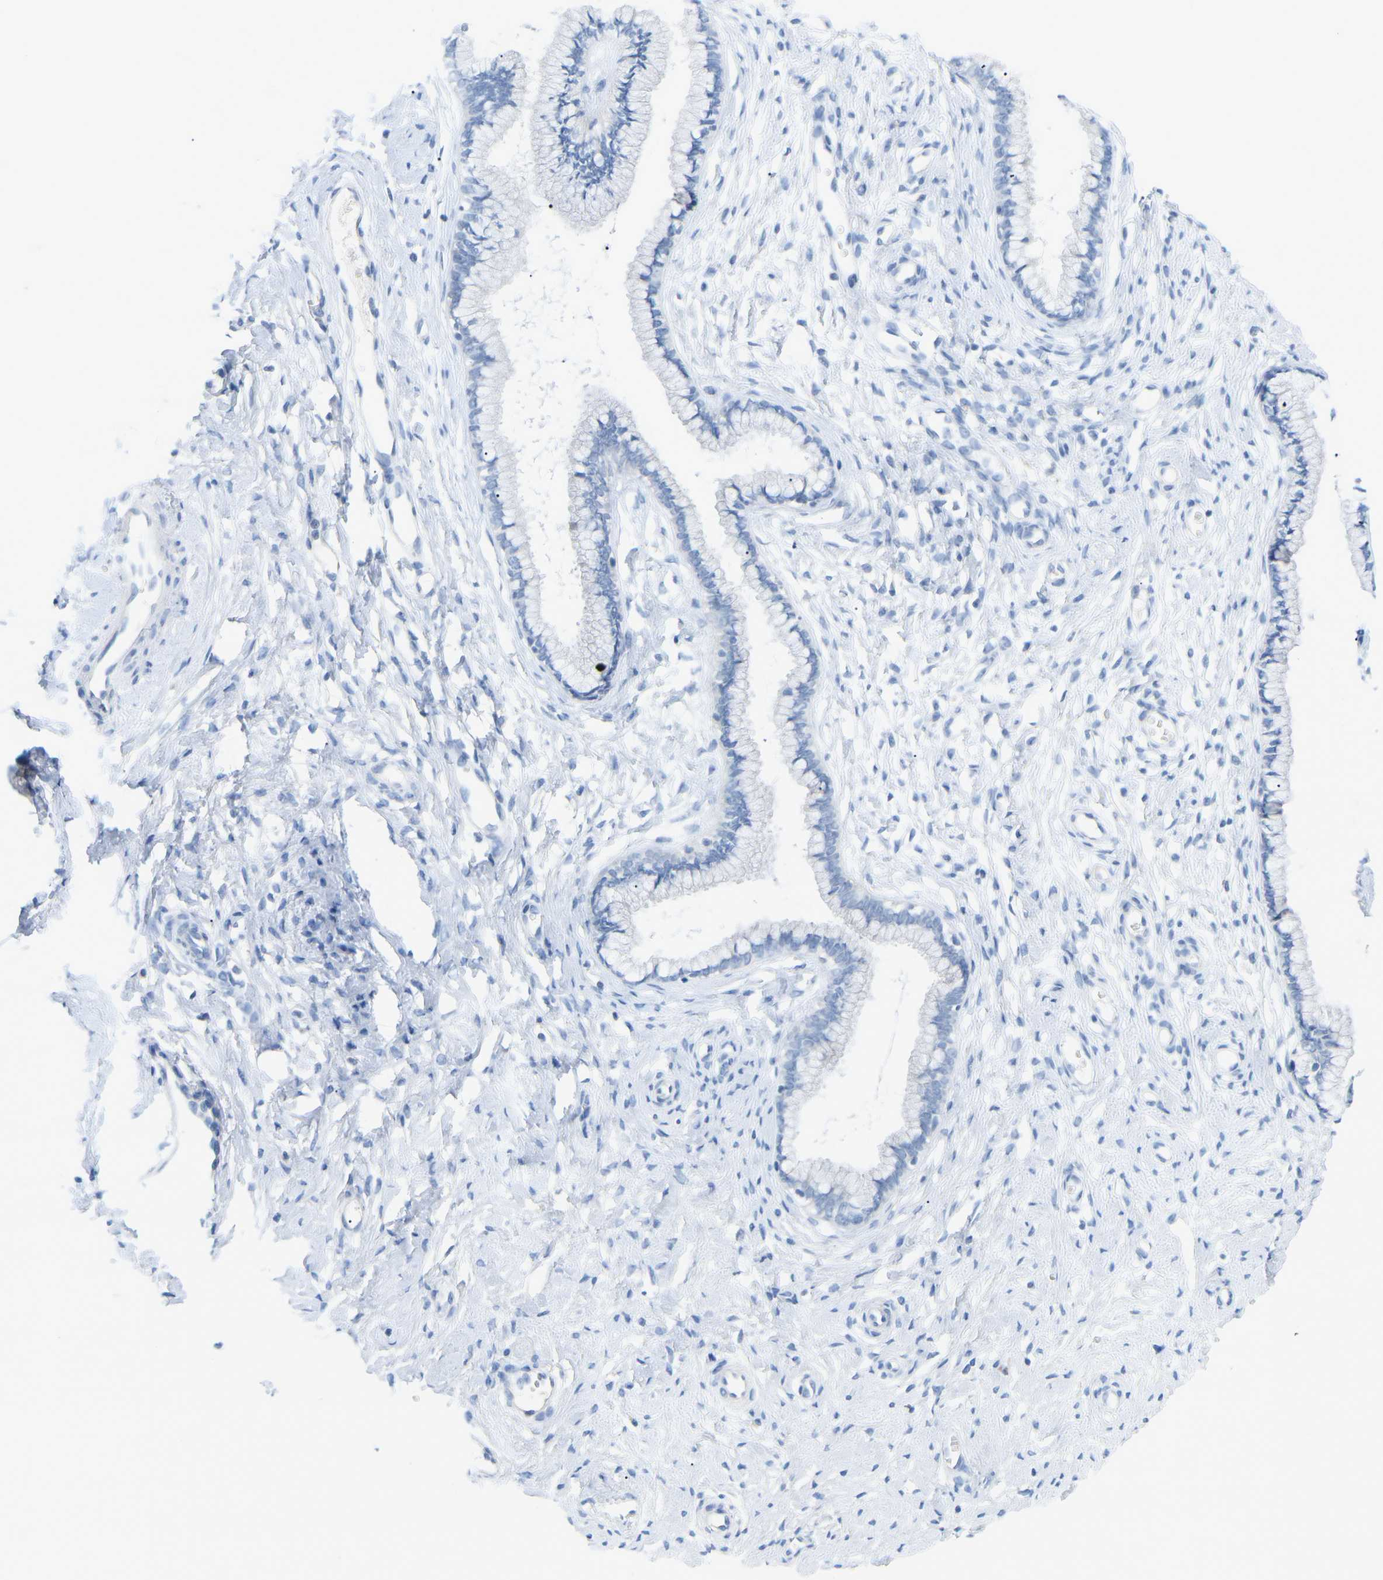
{"staining": {"intensity": "negative", "quantity": "none", "location": "none"}, "tissue": "cervix", "cell_type": "Glandular cells", "image_type": "normal", "snomed": [{"axis": "morphology", "description": "Normal tissue, NOS"}, {"axis": "topography", "description": "Cervix"}], "caption": "Histopathology image shows no protein staining in glandular cells of normal cervix.", "gene": "HBG2", "patient": {"sex": "female", "age": 65}}